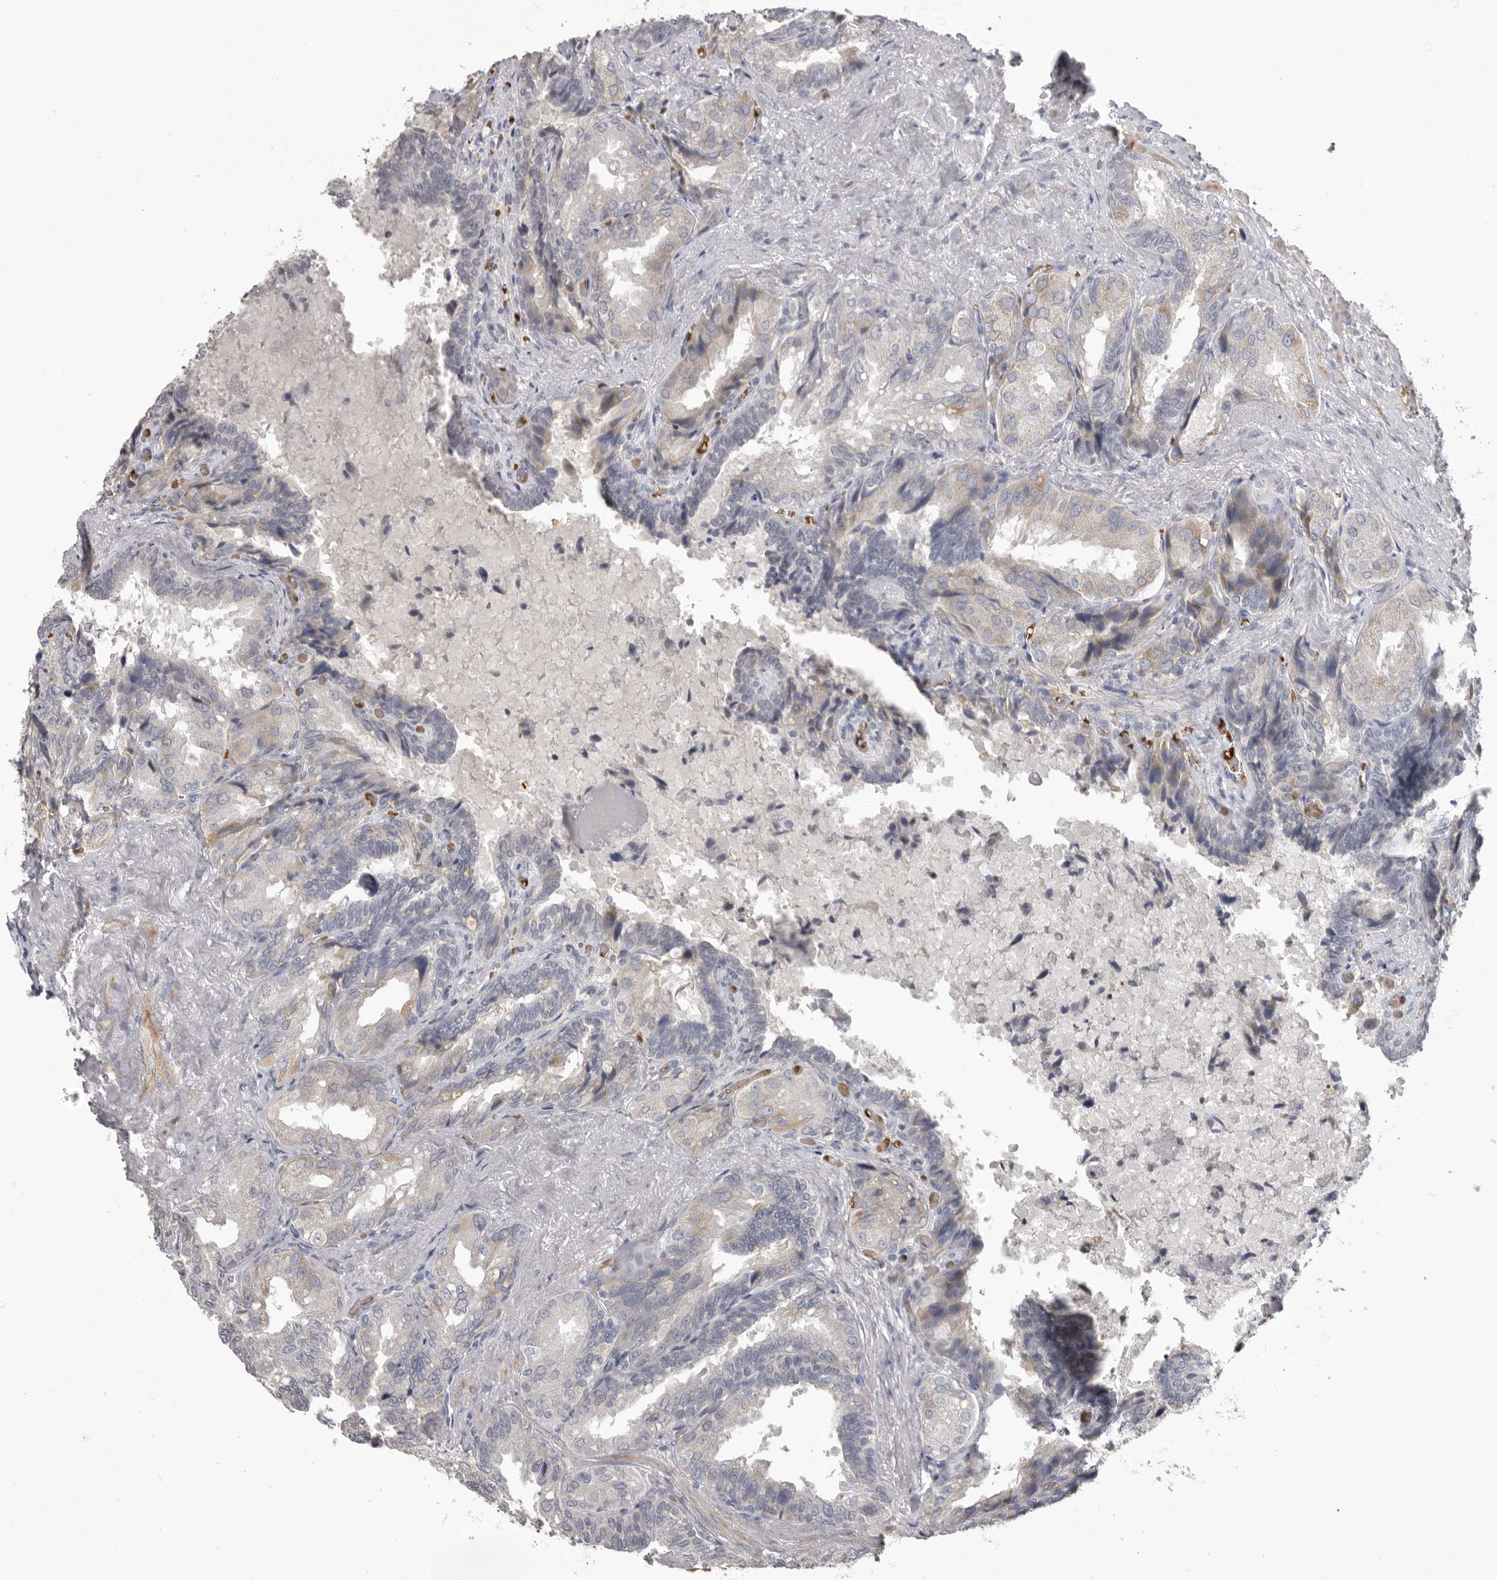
{"staining": {"intensity": "negative", "quantity": "none", "location": "none"}, "tissue": "seminal vesicle", "cell_type": "Glandular cells", "image_type": "normal", "snomed": [{"axis": "morphology", "description": "Normal tissue, NOS"}, {"axis": "topography", "description": "Seminal veicle"}, {"axis": "topography", "description": "Peripheral nerve tissue"}], "caption": "A high-resolution photomicrograph shows immunohistochemistry (IHC) staining of benign seminal vesicle, which reveals no significant positivity in glandular cells.", "gene": "TNR", "patient": {"sex": "male", "age": 63}}